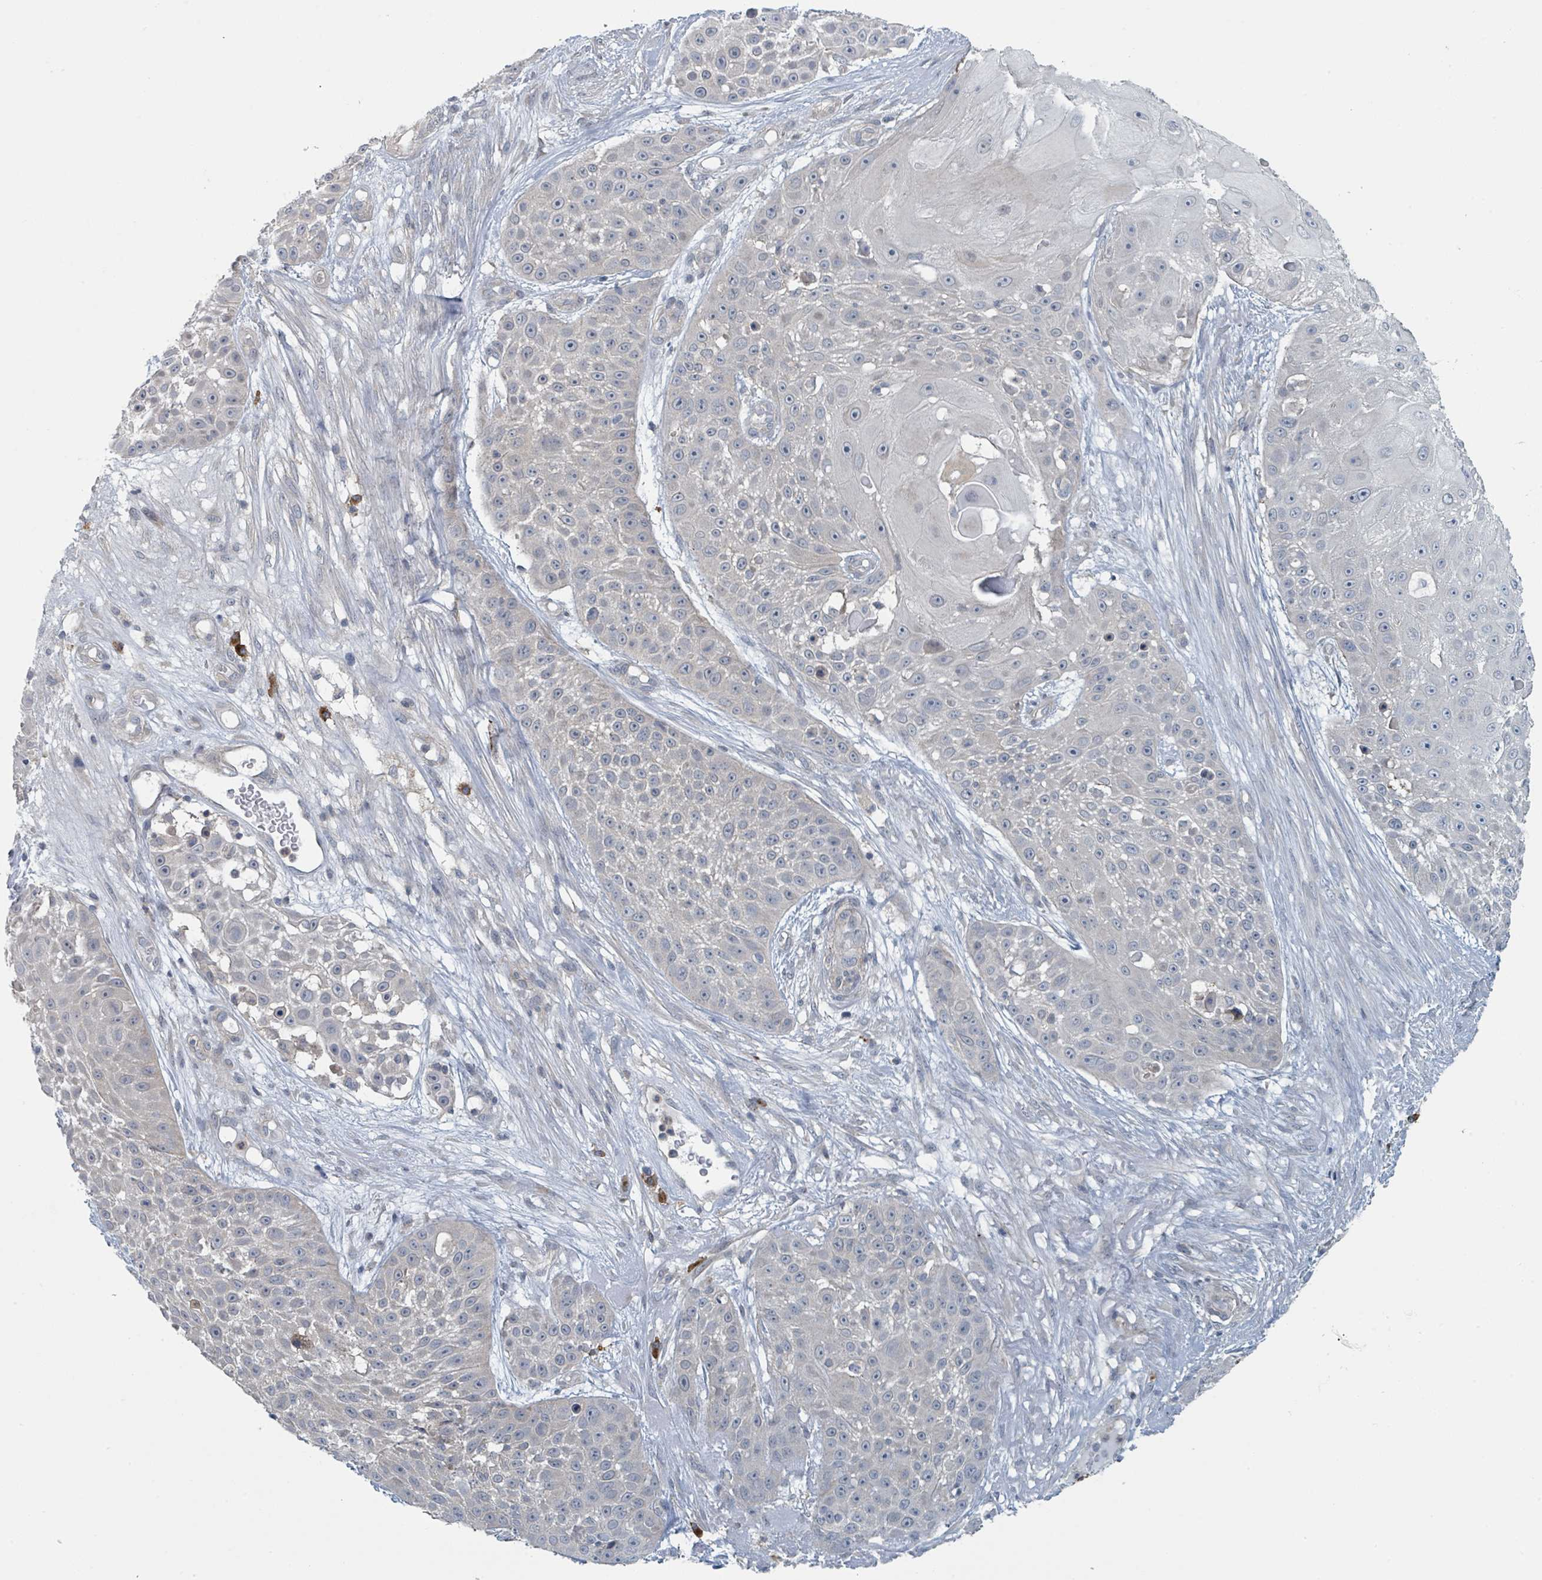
{"staining": {"intensity": "negative", "quantity": "none", "location": "none"}, "tissue": "skin cancer", "cell_type": "Tumor cells", "image_type": "cancer", "snomed": [{"axis": "morphology", "description": "Squamous cell carcinoma, NOS"}, {"axis": "topography", "description": "Skin"}], "caption": "An image of human skin cancer (squamous cell carcinoma) is negative for staining in tumor cells.", "gene": "ANKRD55", "patient": {"sex": "female", "age": 86}}